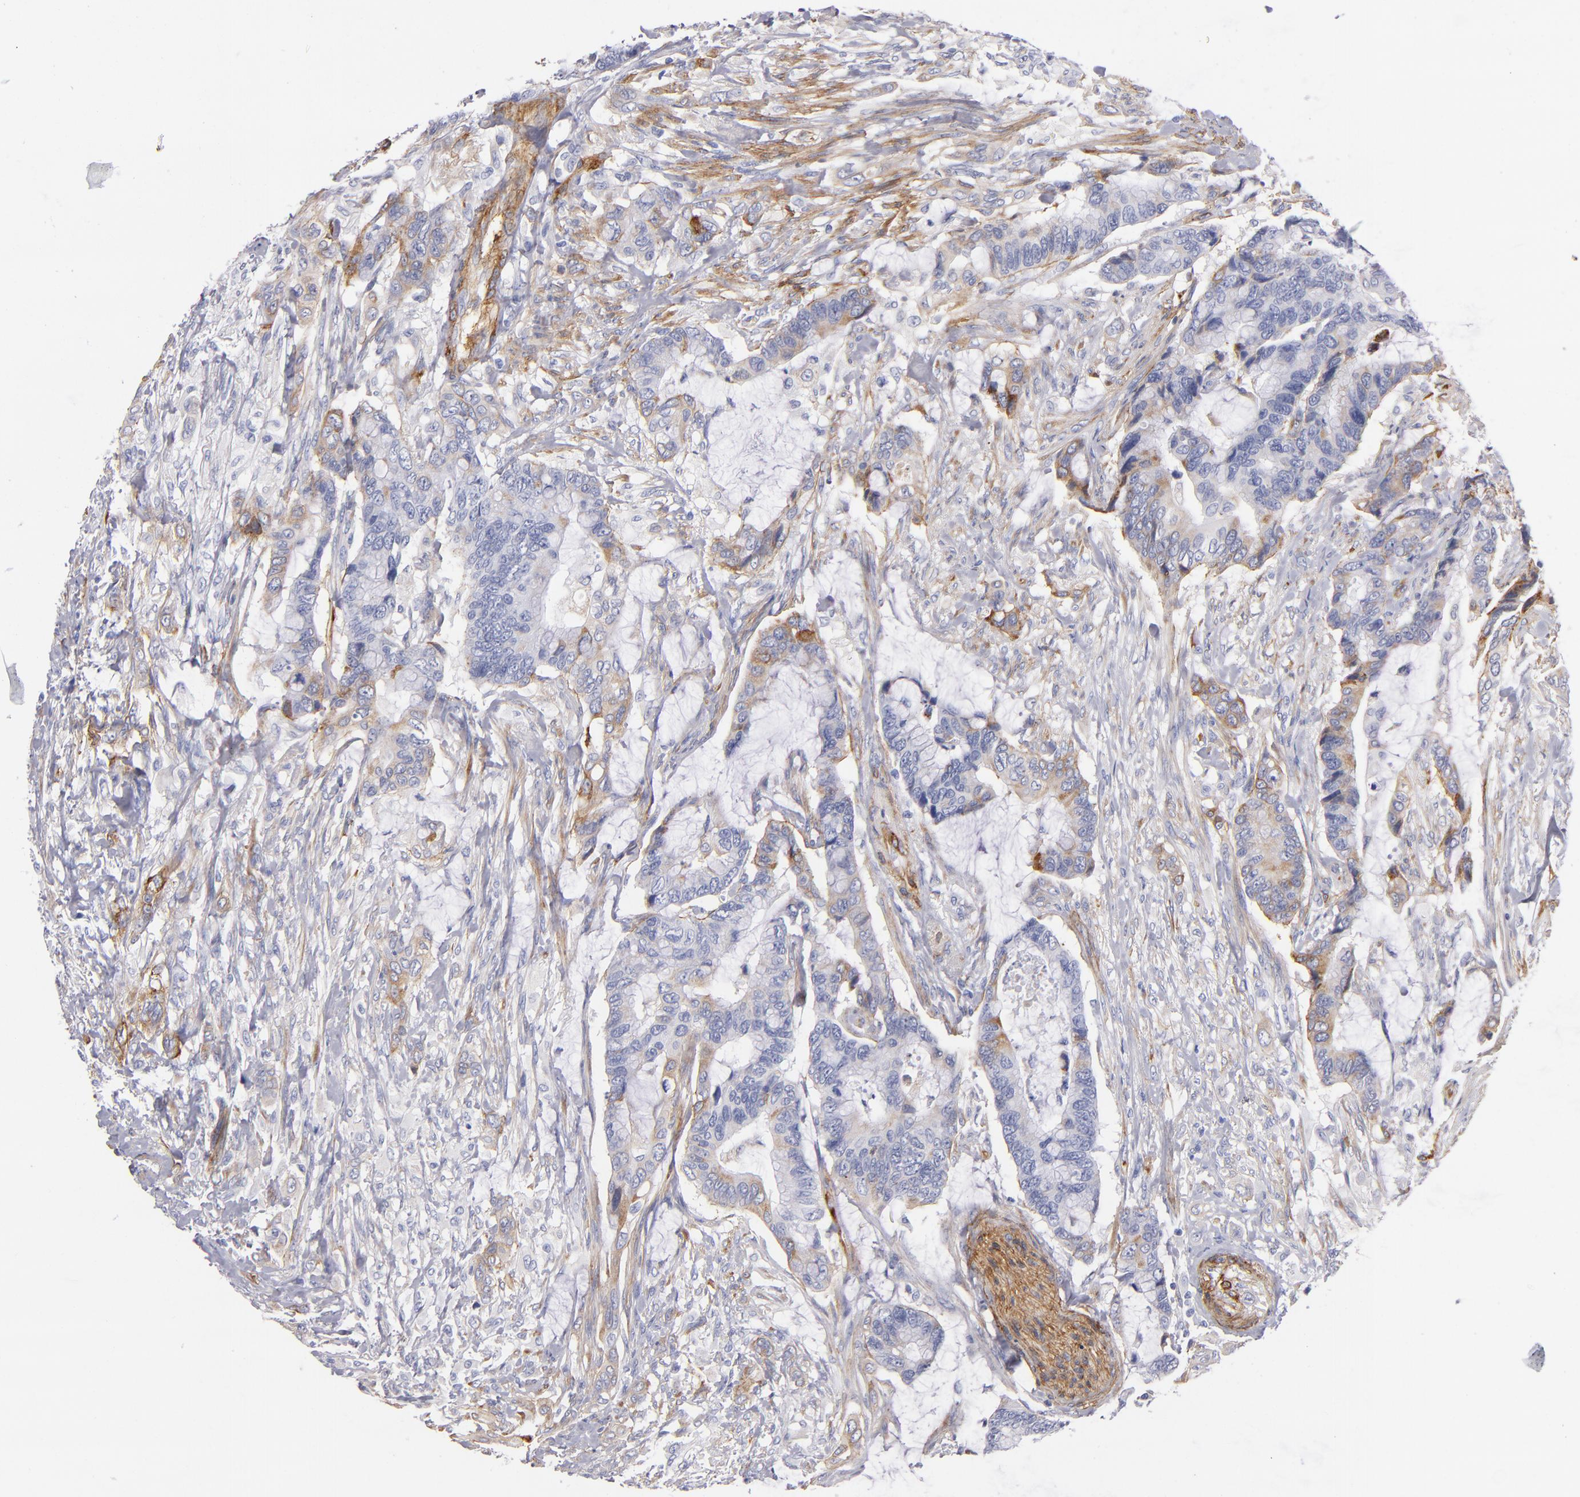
{"staining": {"intensity": "weak", "quantity": "25%-75%", "location": "cytoplasmic/membranous"}, "tissue": "colorectal cancer", "cell_type": "Tumor cells", "image_type": "cancer", "snomed": [{"axis": "morphology", "description": "Adenocarcinoma, NOS"}, {"axis": "topography", "description": "Rectum"}], "caption": "Immunohistochemistry (DAB) staining of human colorectal cancer (adenocarcinoma) reveals weak cytoplasmic/membranous protein staining in about 25%-75% of tumor cells.", "gene": "LAMC1", "patient": {"sex": "female", "age": 59}}